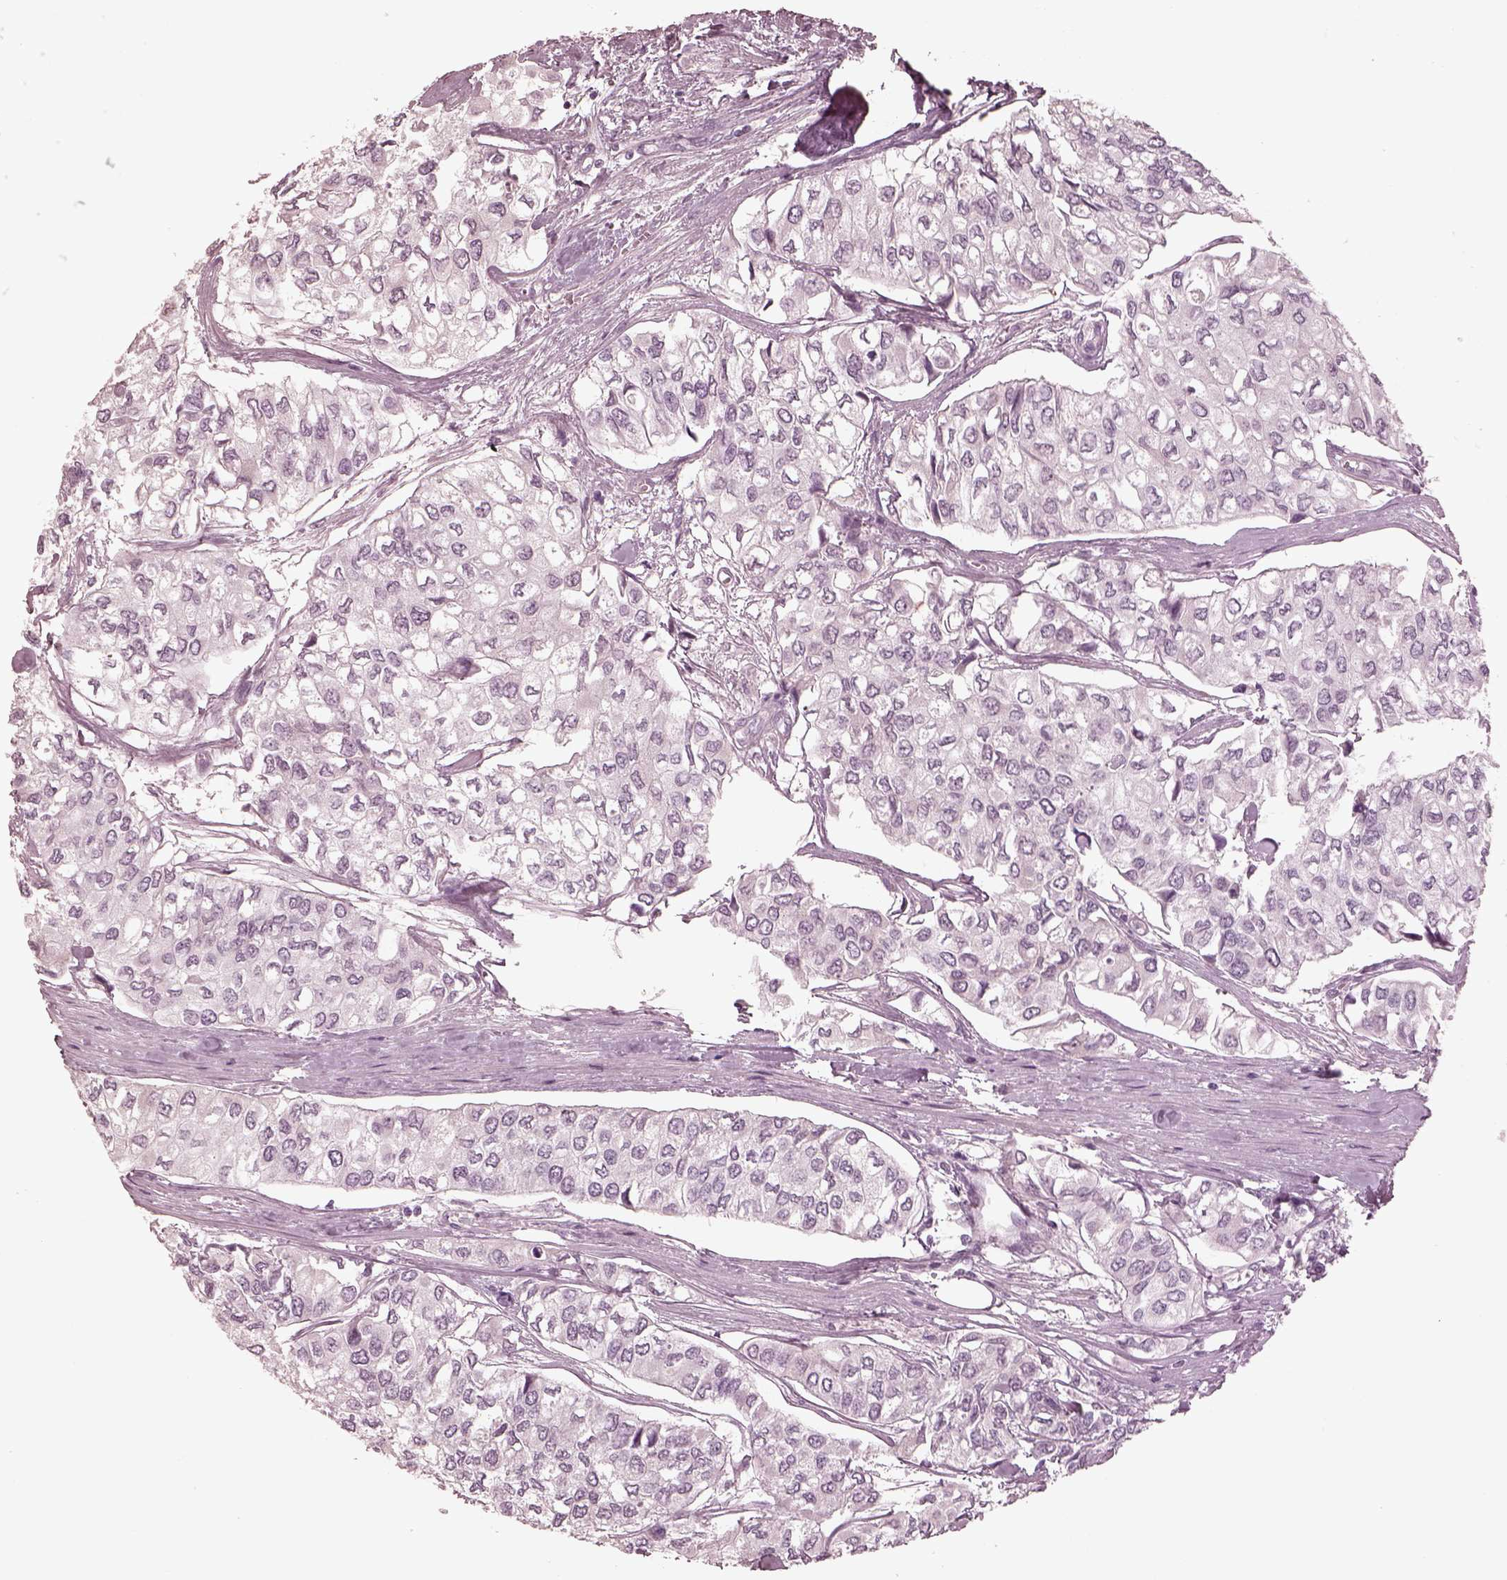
{"staining": {"intensity": "negative", "quantity": "none", "location": "none"}, "tissue": "urothelial cancer", "cell_type": "Tumor cells", "image_type": "cancer", "snomed": [{"axis": "morphology", "description": "Urothelial carcinoma, High grade"}, {"axis": "topography", "description": "Urinary bladder"}], "caption": "The immunohistochemistry histopathology image has no significant positivity in tumor cells of urothelial carcinoma (high-grade) tissue.", "gene": "KCNA2", "patient": {"sex": "male", "age": 73}}